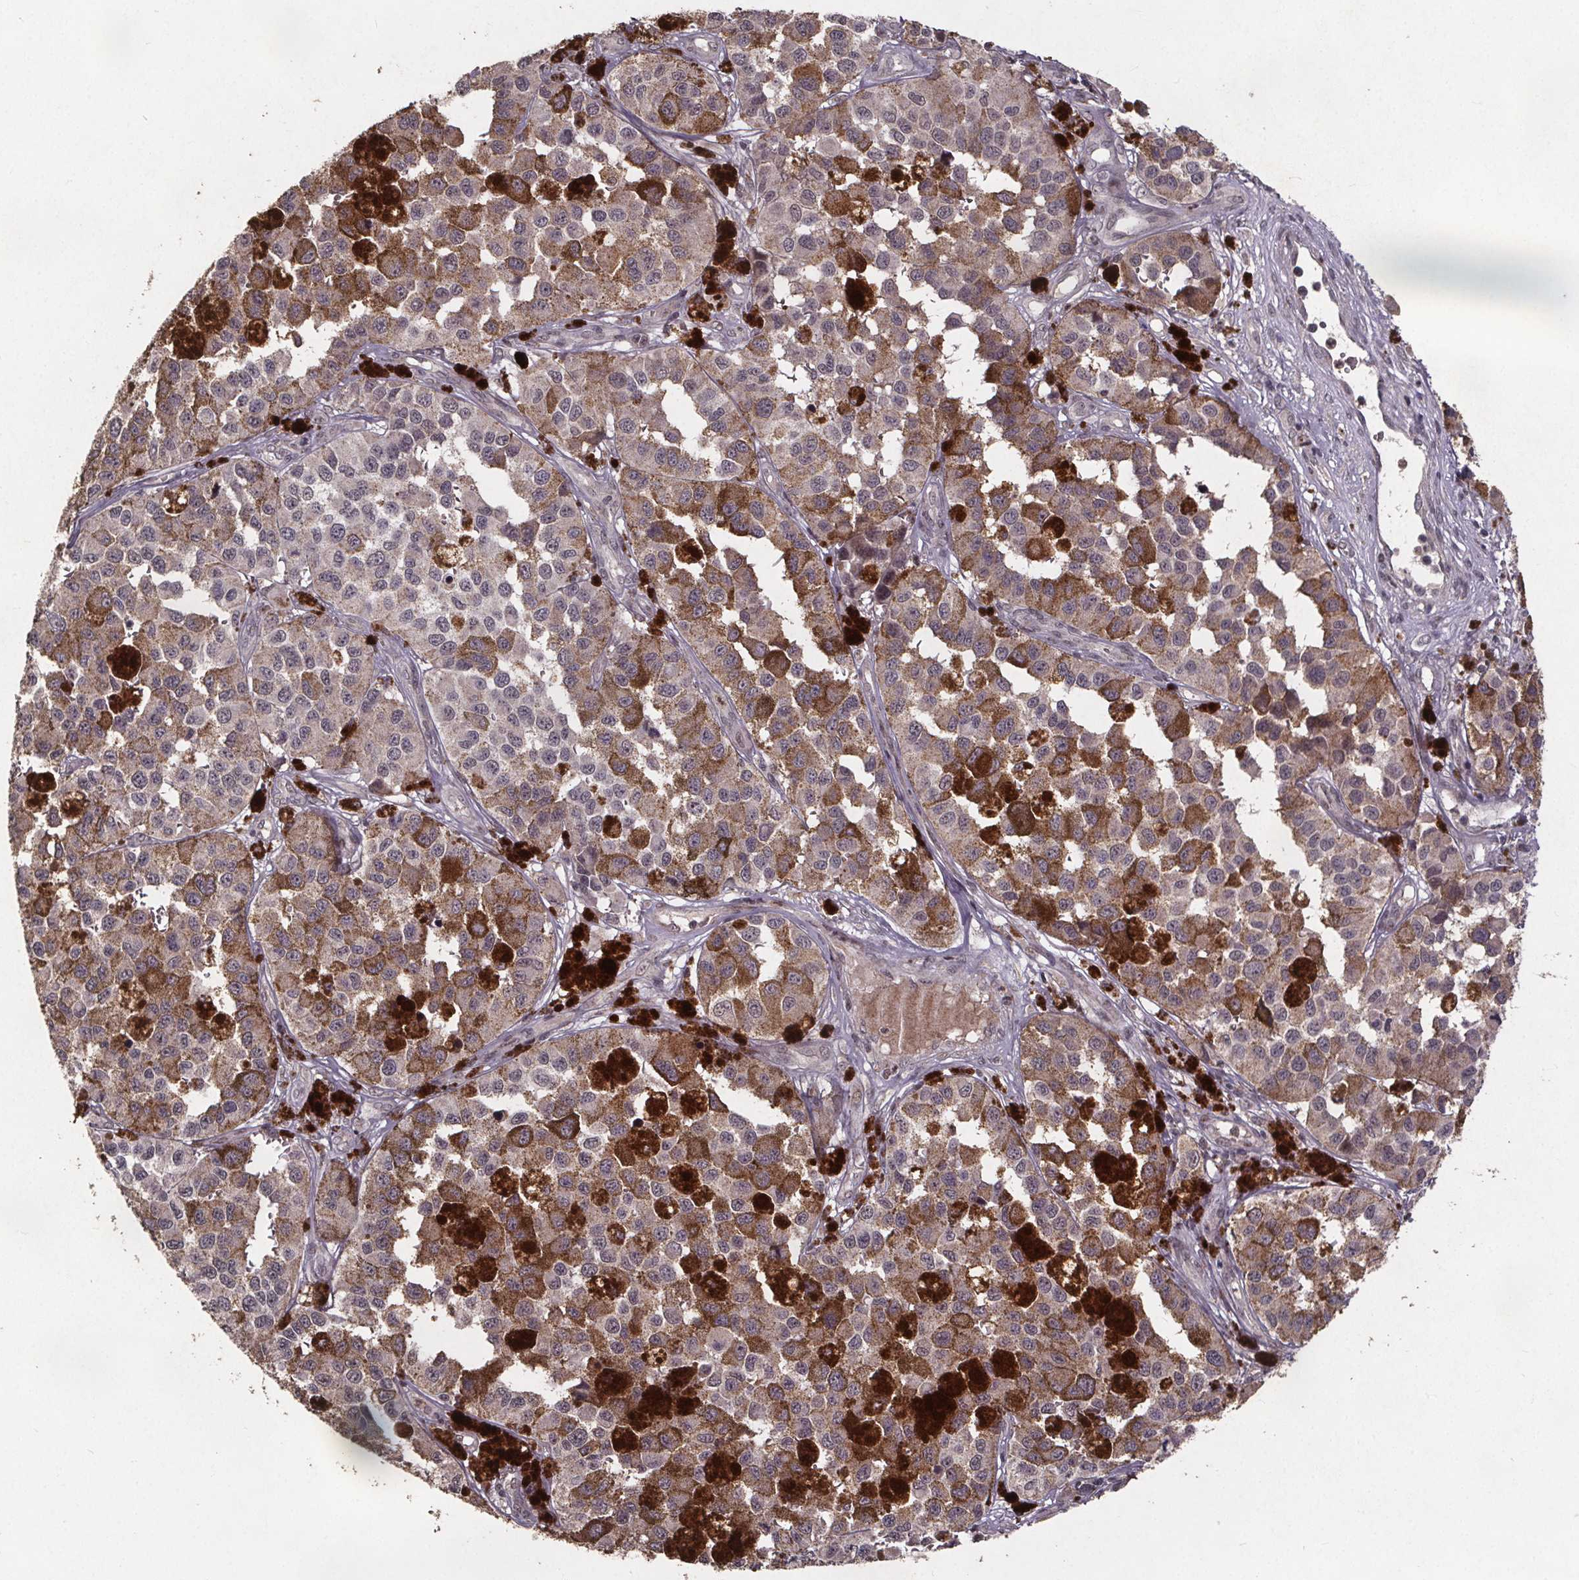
{"staining": {"intensity": "negative", "quantity": "none", "location": "none"}, "tissue": "melanoma", "cell_type": "Tumor cells", "image_type": "cancer", "snomed": [{"axis": "morphology", "description": "Malignant melanoma, NOS"}, {"axis": "topography", "description": "Skin"}], "caption": "Melanoma stained for a protein using IHC exhibits no staining tumor cells.", "gene": "GPX3", "patient": {"sex": "female", "age": 58}}